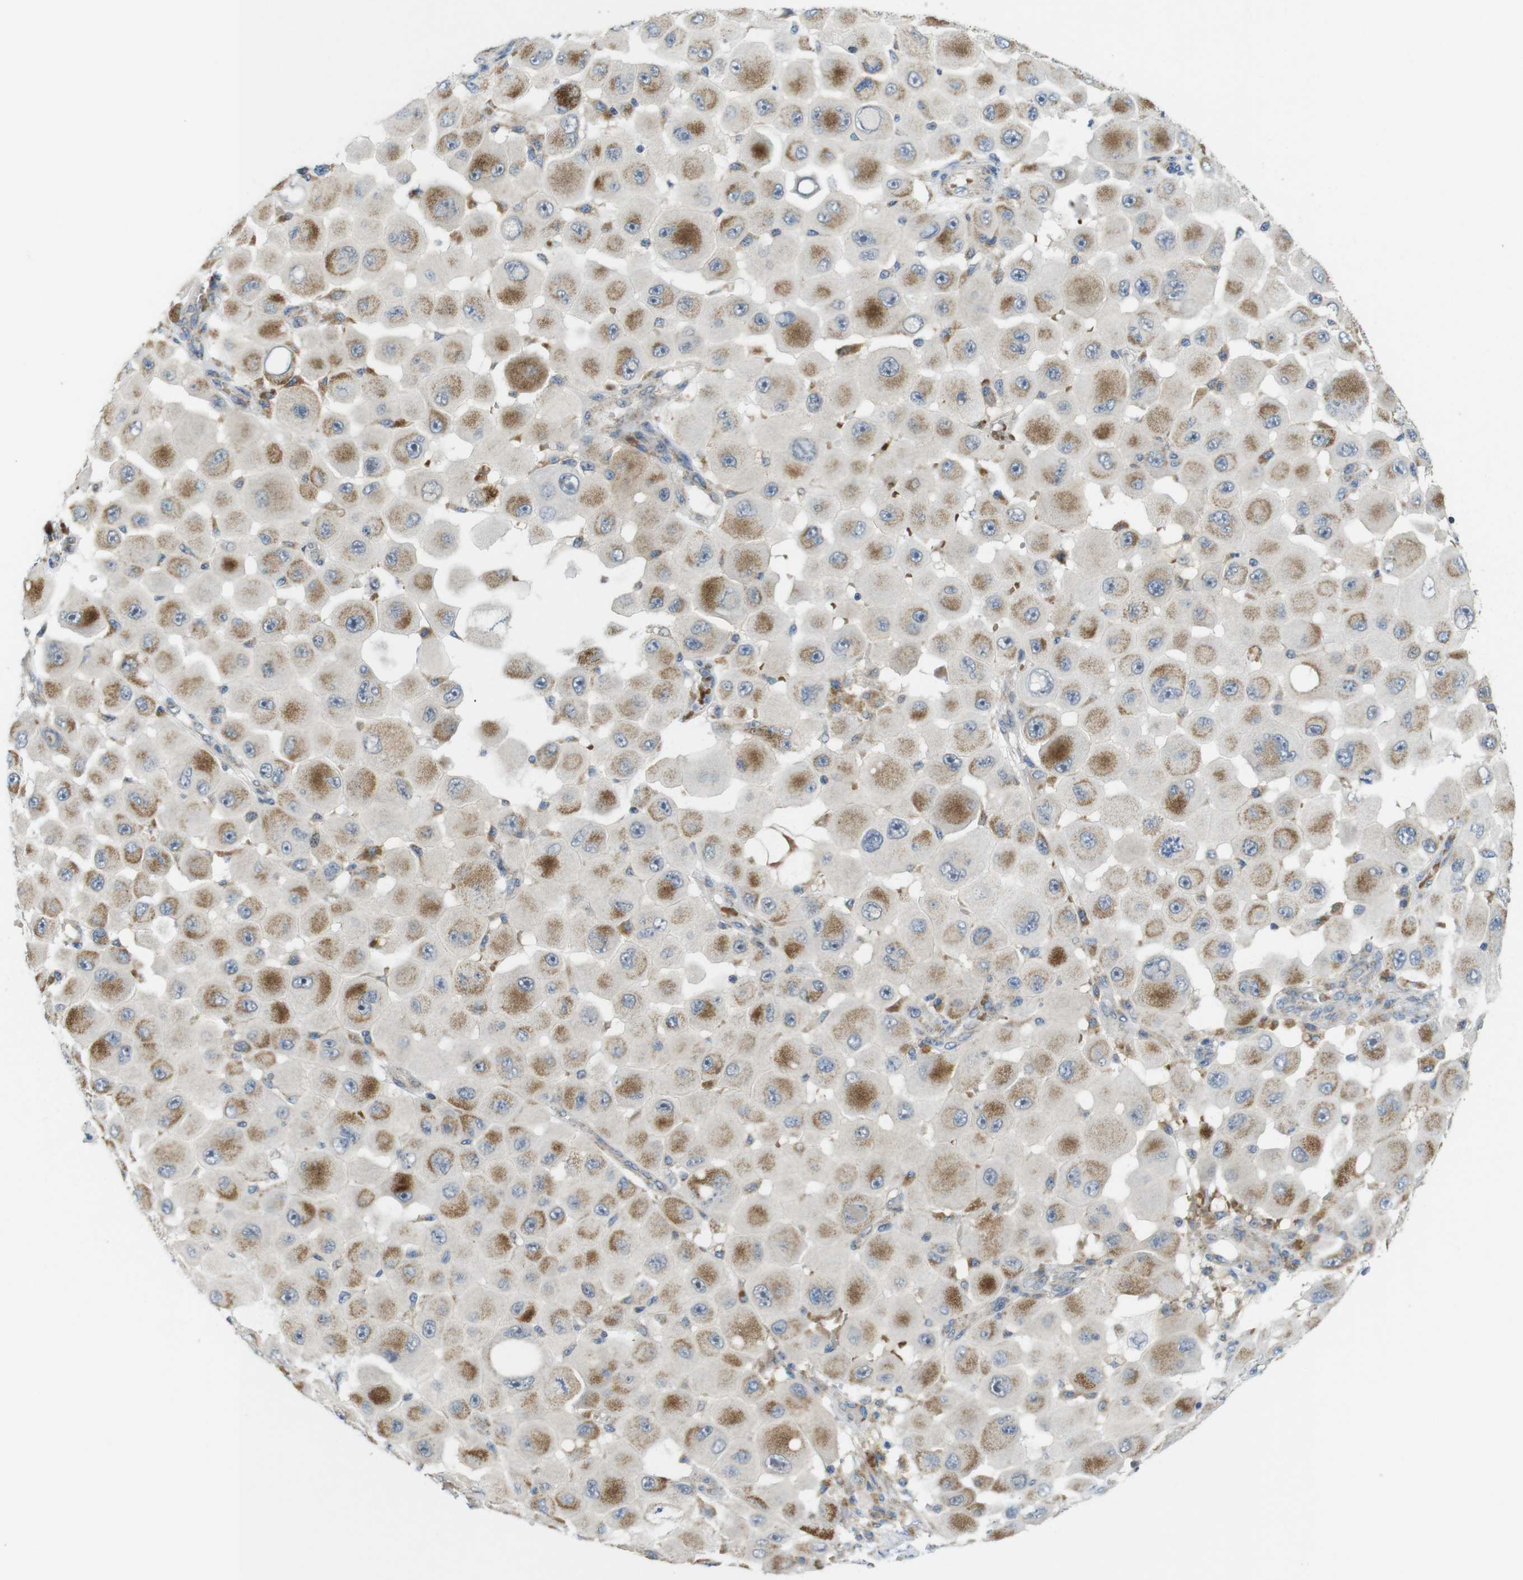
{"staining": {"intensity": "moderate", "quantity": "25%-75%", "location": "cytoplasmic/membranous"}, "tissue": "melanoma", "cell_type": "Tumor cells", "image_type": "cancer", "snomed": [{"axis": "morphology", "description": "Malignant melanoma, NOS"}, {"axis": "topography", "description": "Skin"}], "caption": "A high-resolution histopathology image shows immunohistochemistry staining of malignant melanoma, which exhibits moderate cytoplasmic/membranous staining in about 25%-75% of tumor cells.", "gene": "MARCHF1", "patient": {"sex": "female", "age": 81}}